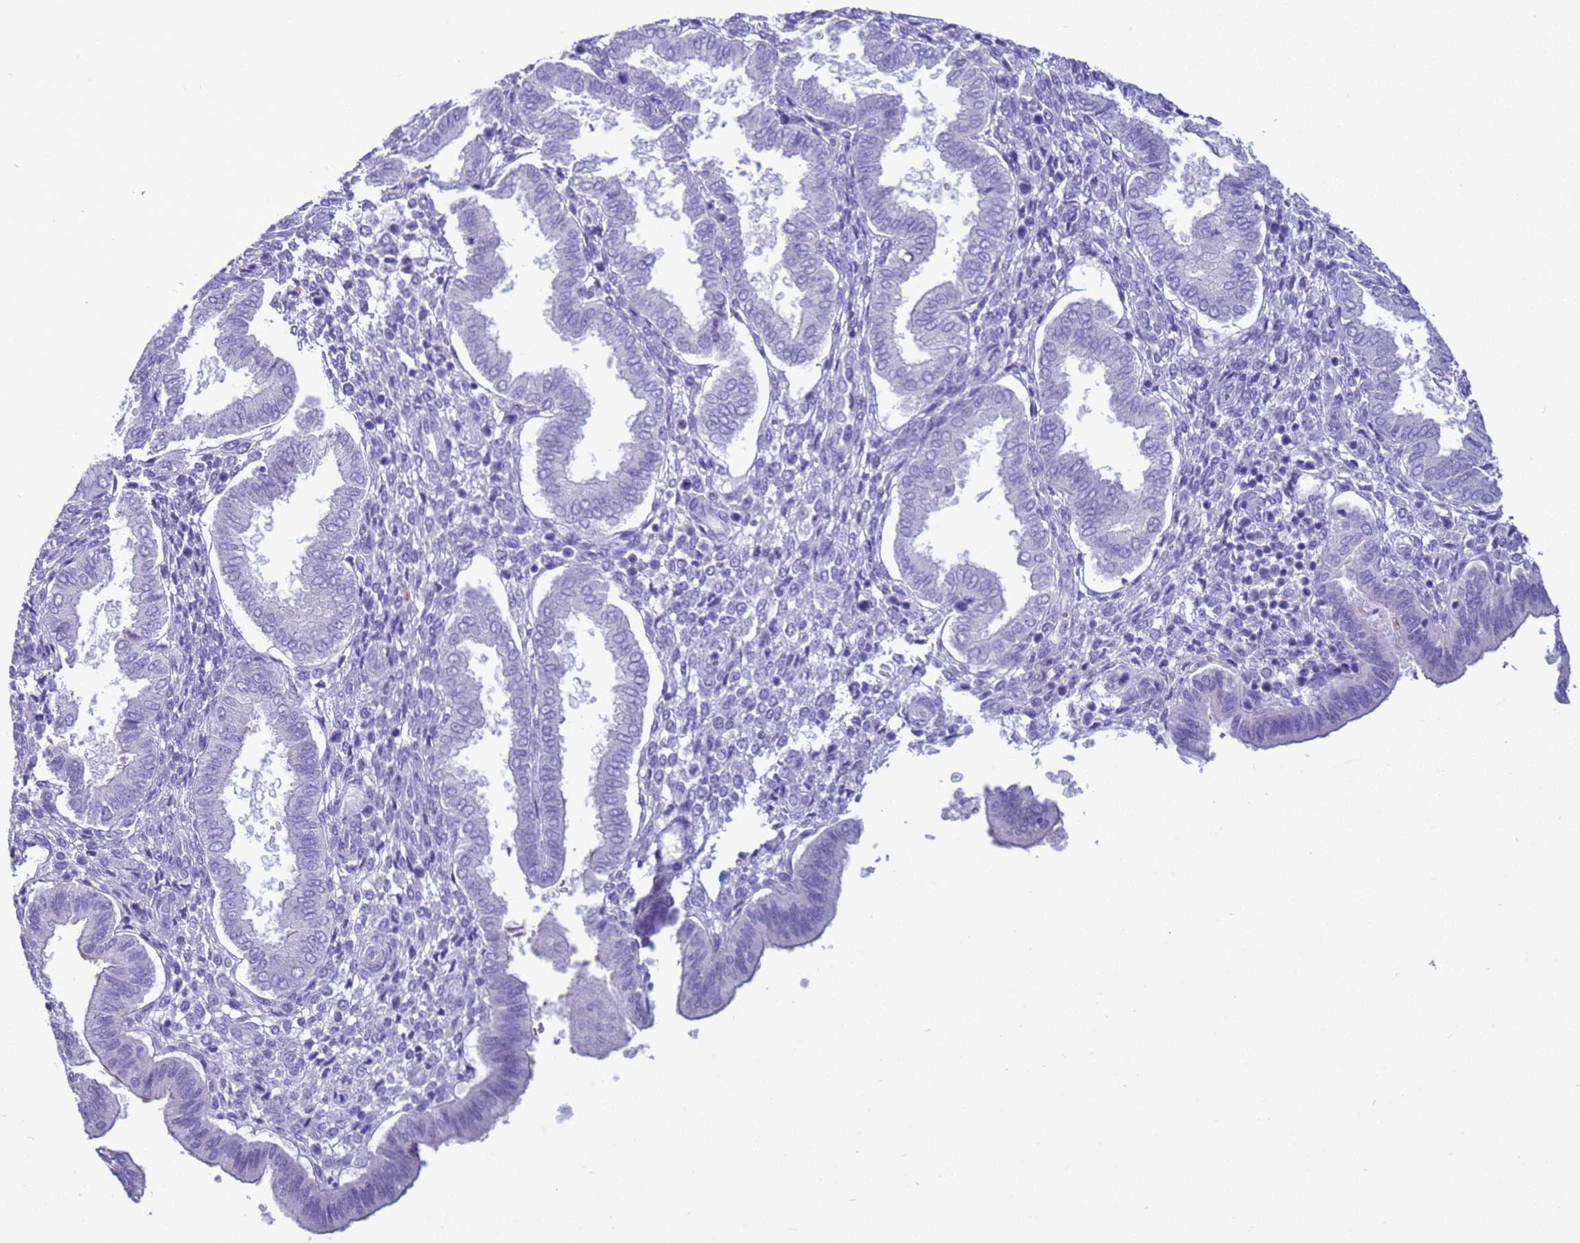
{"staining": {"intensity": "negative", "quantity": "none", "location": "none"}, "tissue": "endometrium", "cell_type": "Cells in endometrial stroma", "image_type": "normal", "snomed": [{"axis": "morphology", "description": "Normal tissue, NOS"}, {"axis": "topography", "description": "Endometrium"}], "caption": "A photomicrograph of endometrium stained for a protein shows no brown staining in cells in endometrial stroma. (DAB (3,3'-diaminobenzidine) IHC with hematoxylin counter stain).", "gene": "CST1", "patient": {"sex": "female", "age": 24}}